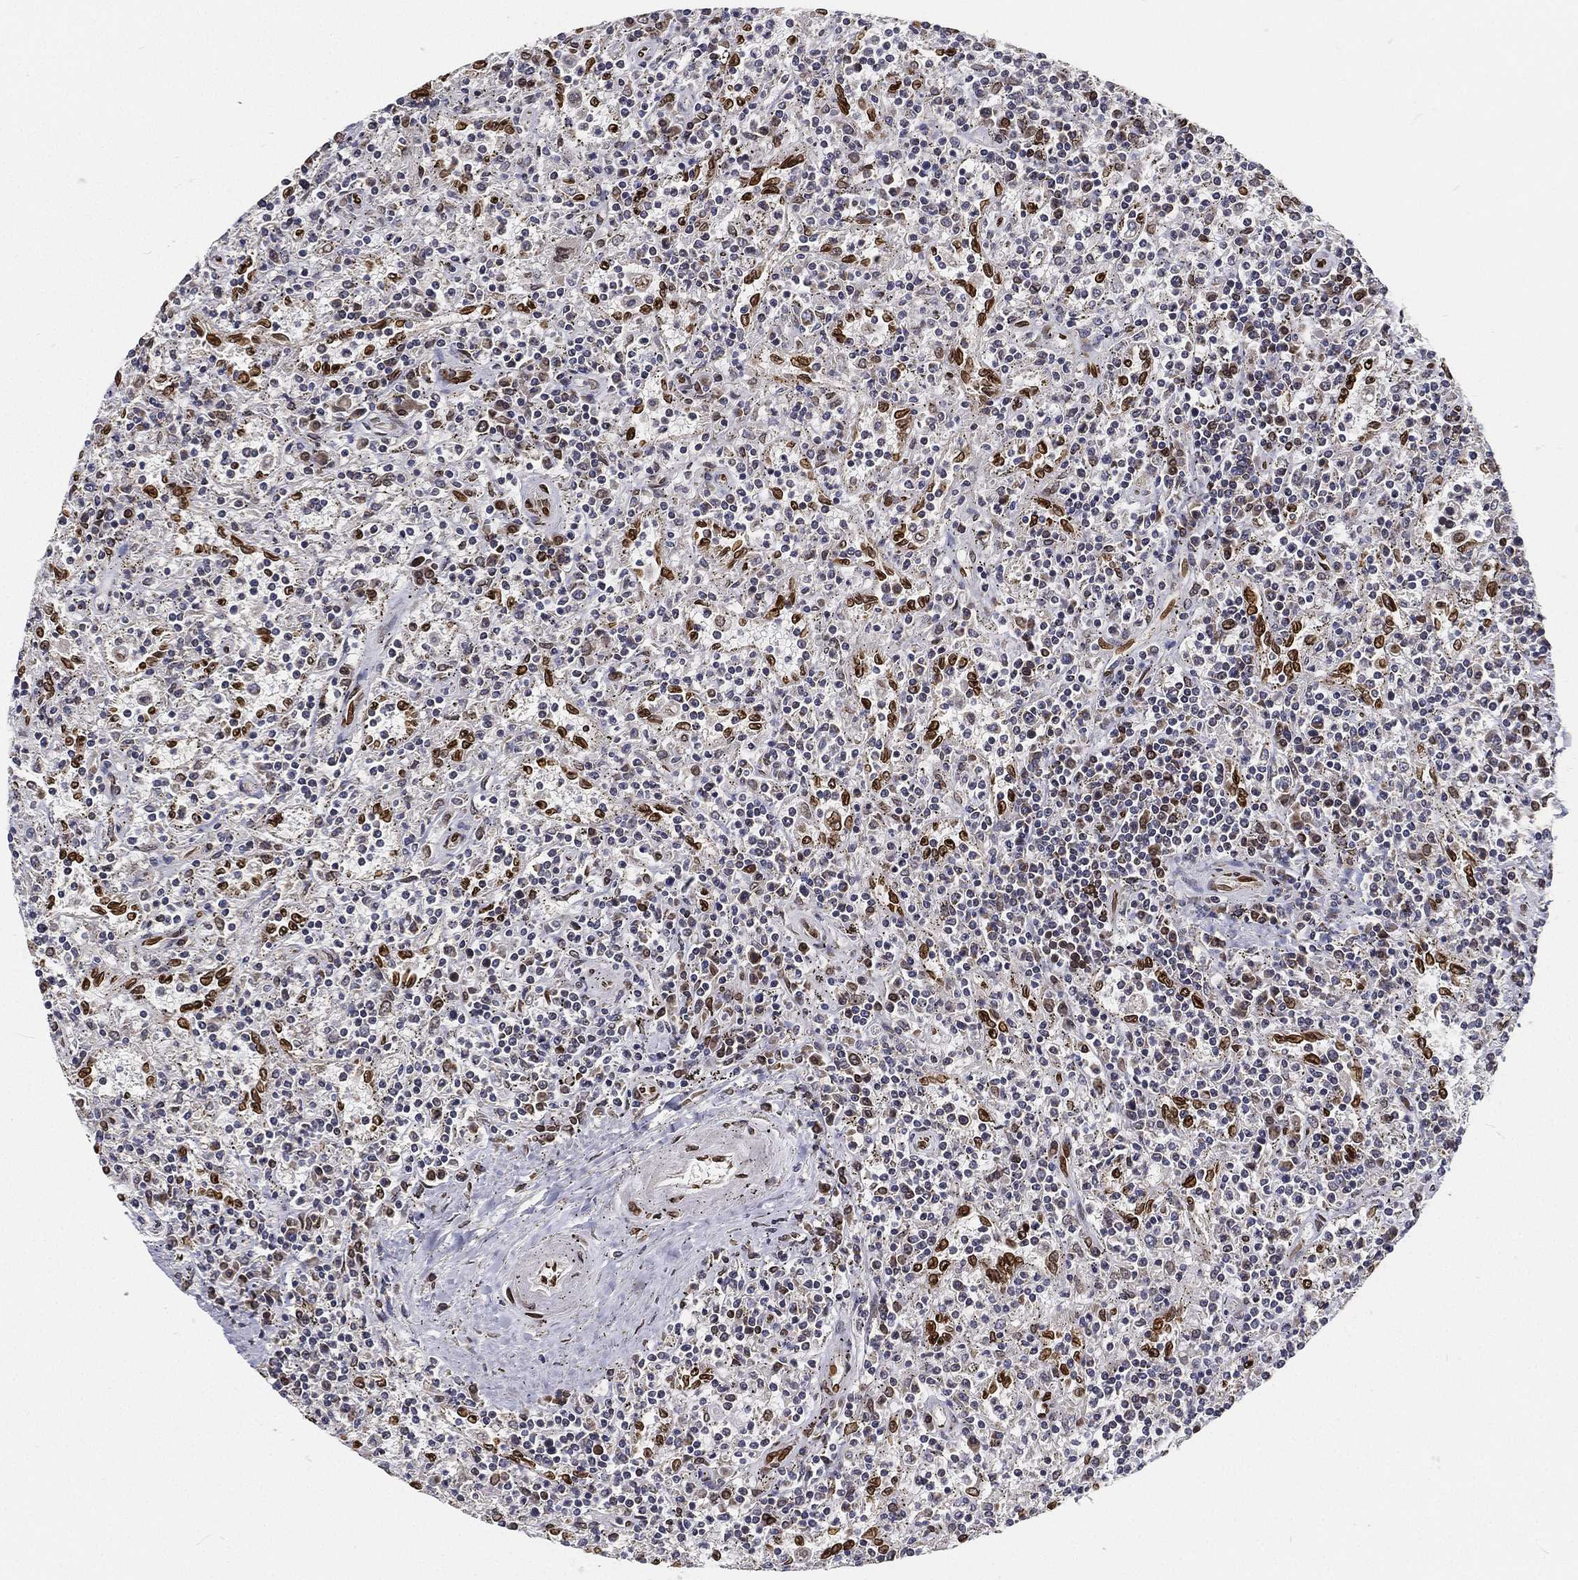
{"staining": {"intensity": "negative", "quantity": "none", "location": "none"}, "tissue": "lymphoma", "cell_type": "Tumor cells", "image_type": "cancer", "snomed": [{"axis": "morphology", "description": "Malignant lymphoma, non-Hodgkin's type, Low grade"}, {"axis": "topography", "description": "Spleen"}], "caption": "The immunohistochemistry photomicrograph has no significant staining in tumor cells of lymphoma tissue.", "gene": "PALB2", "patient": {"sex": "male", "age": 62}}